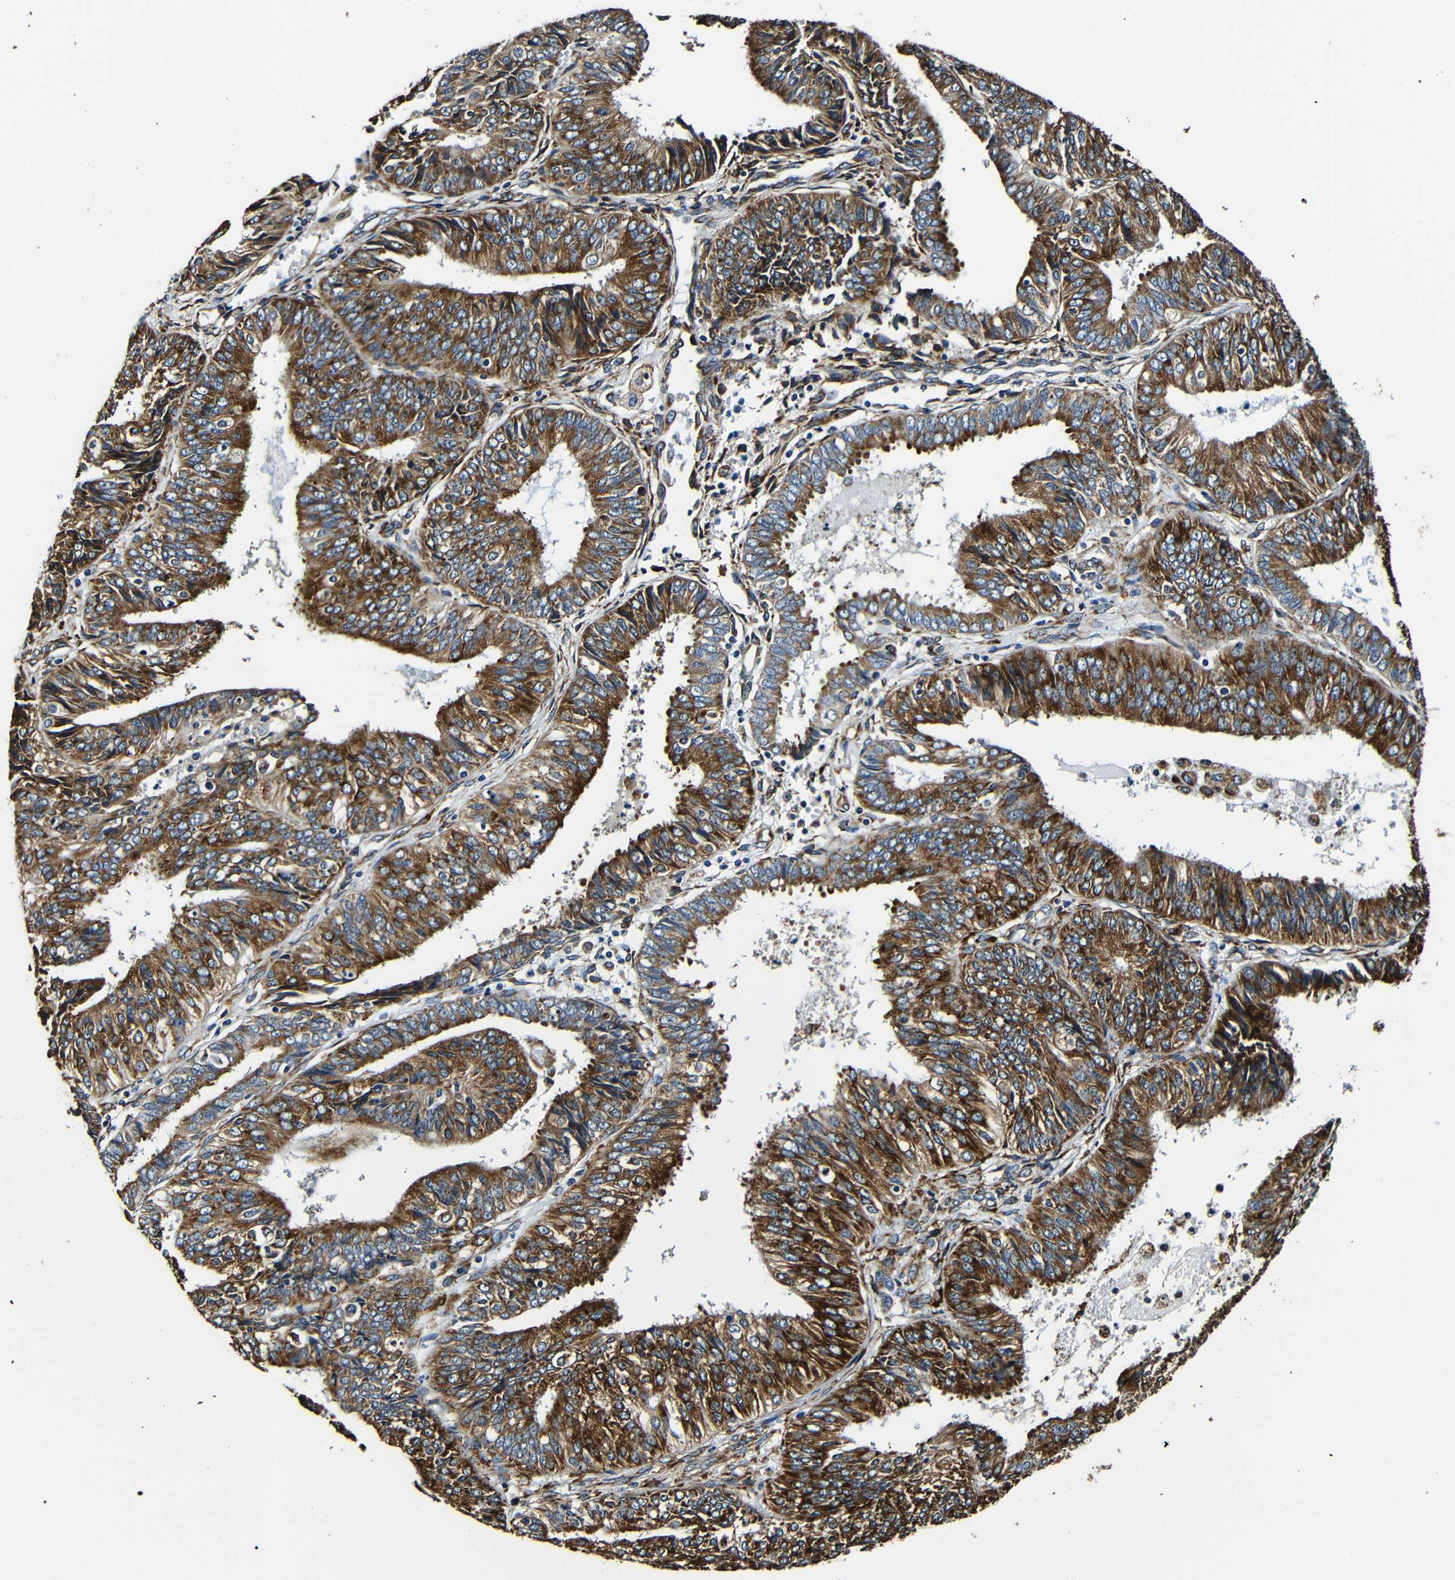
{"staining": {"intensity": "strong", "quantity": ">75%", "location": "cytoplasmic/membranous"}, "tissue": "endometrial cancer", "cell_type": "Tumor cells", "image_type": "cancer", "snomed": [{"axis": "morphology", "description": "Adenocarcinoma, NOS"}, {"axis": "topography", "description": "Endometrium"}], "caption": "Immunohistochemical staining of human endometrial cancer displays high levels of strong cytoplasmic/membranous protein expression in about >75% of tumor cells.", "gene": "RRBP1", "patient": {"sex": "female", "age": 58}}